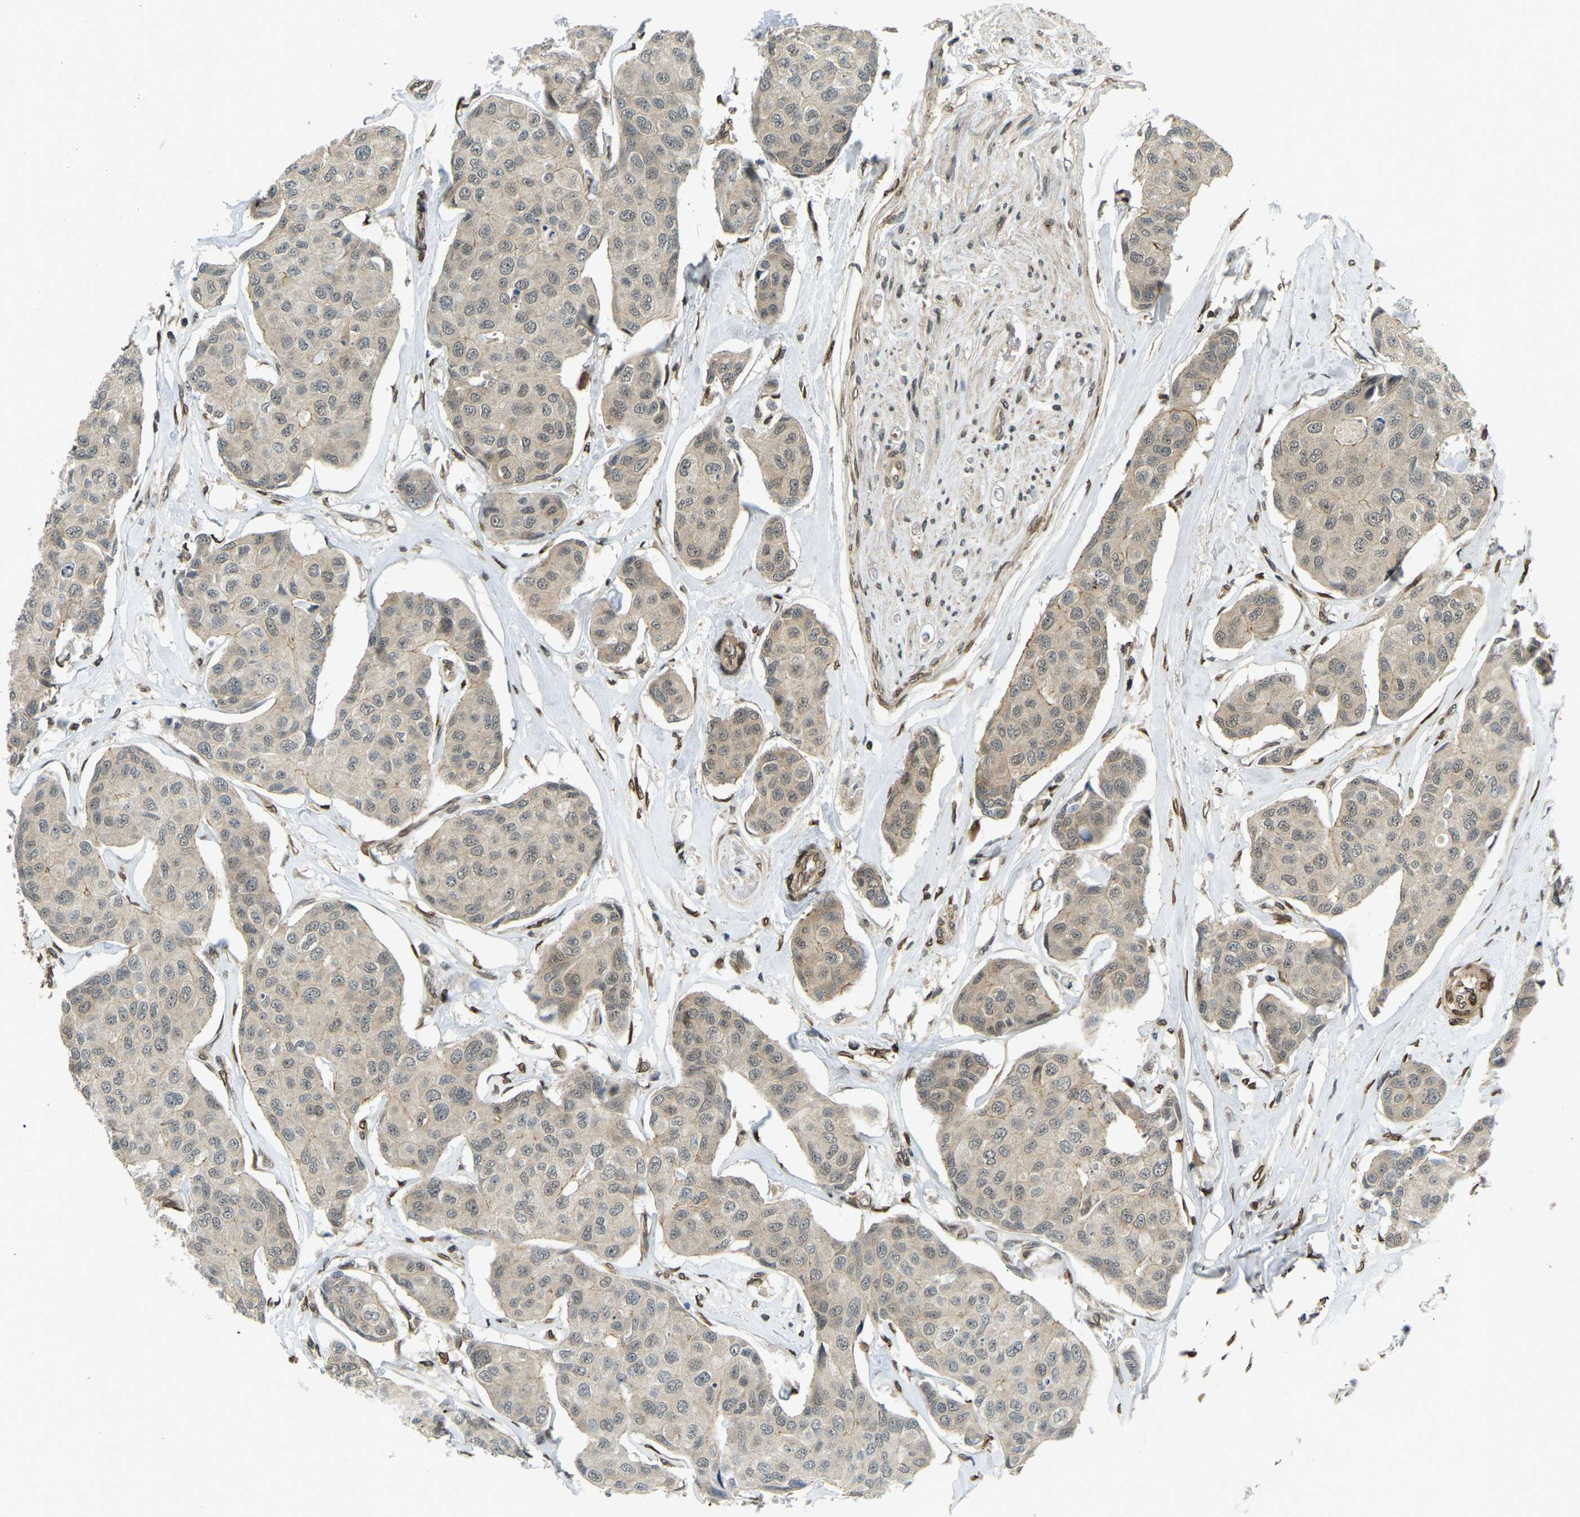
{"staining": {"intensity": "weak", "quantity": "<25%", "location": "cytoplasmic/membranous"}, "tissue": "breast cancer", "cell_type": "Tumor cells", "image_type": "cancer", "snomed": [{"axis": "morphology", "description": "Duct carcinoma"}, {"axis": "topography", "description": "Breast"}], "caption": "Tumor cells are negative for brown protein staining in breast cancer (intraductal carcinoma).", "gene": "SYNE1", "patient": {"sex": "female", "age": 80}}